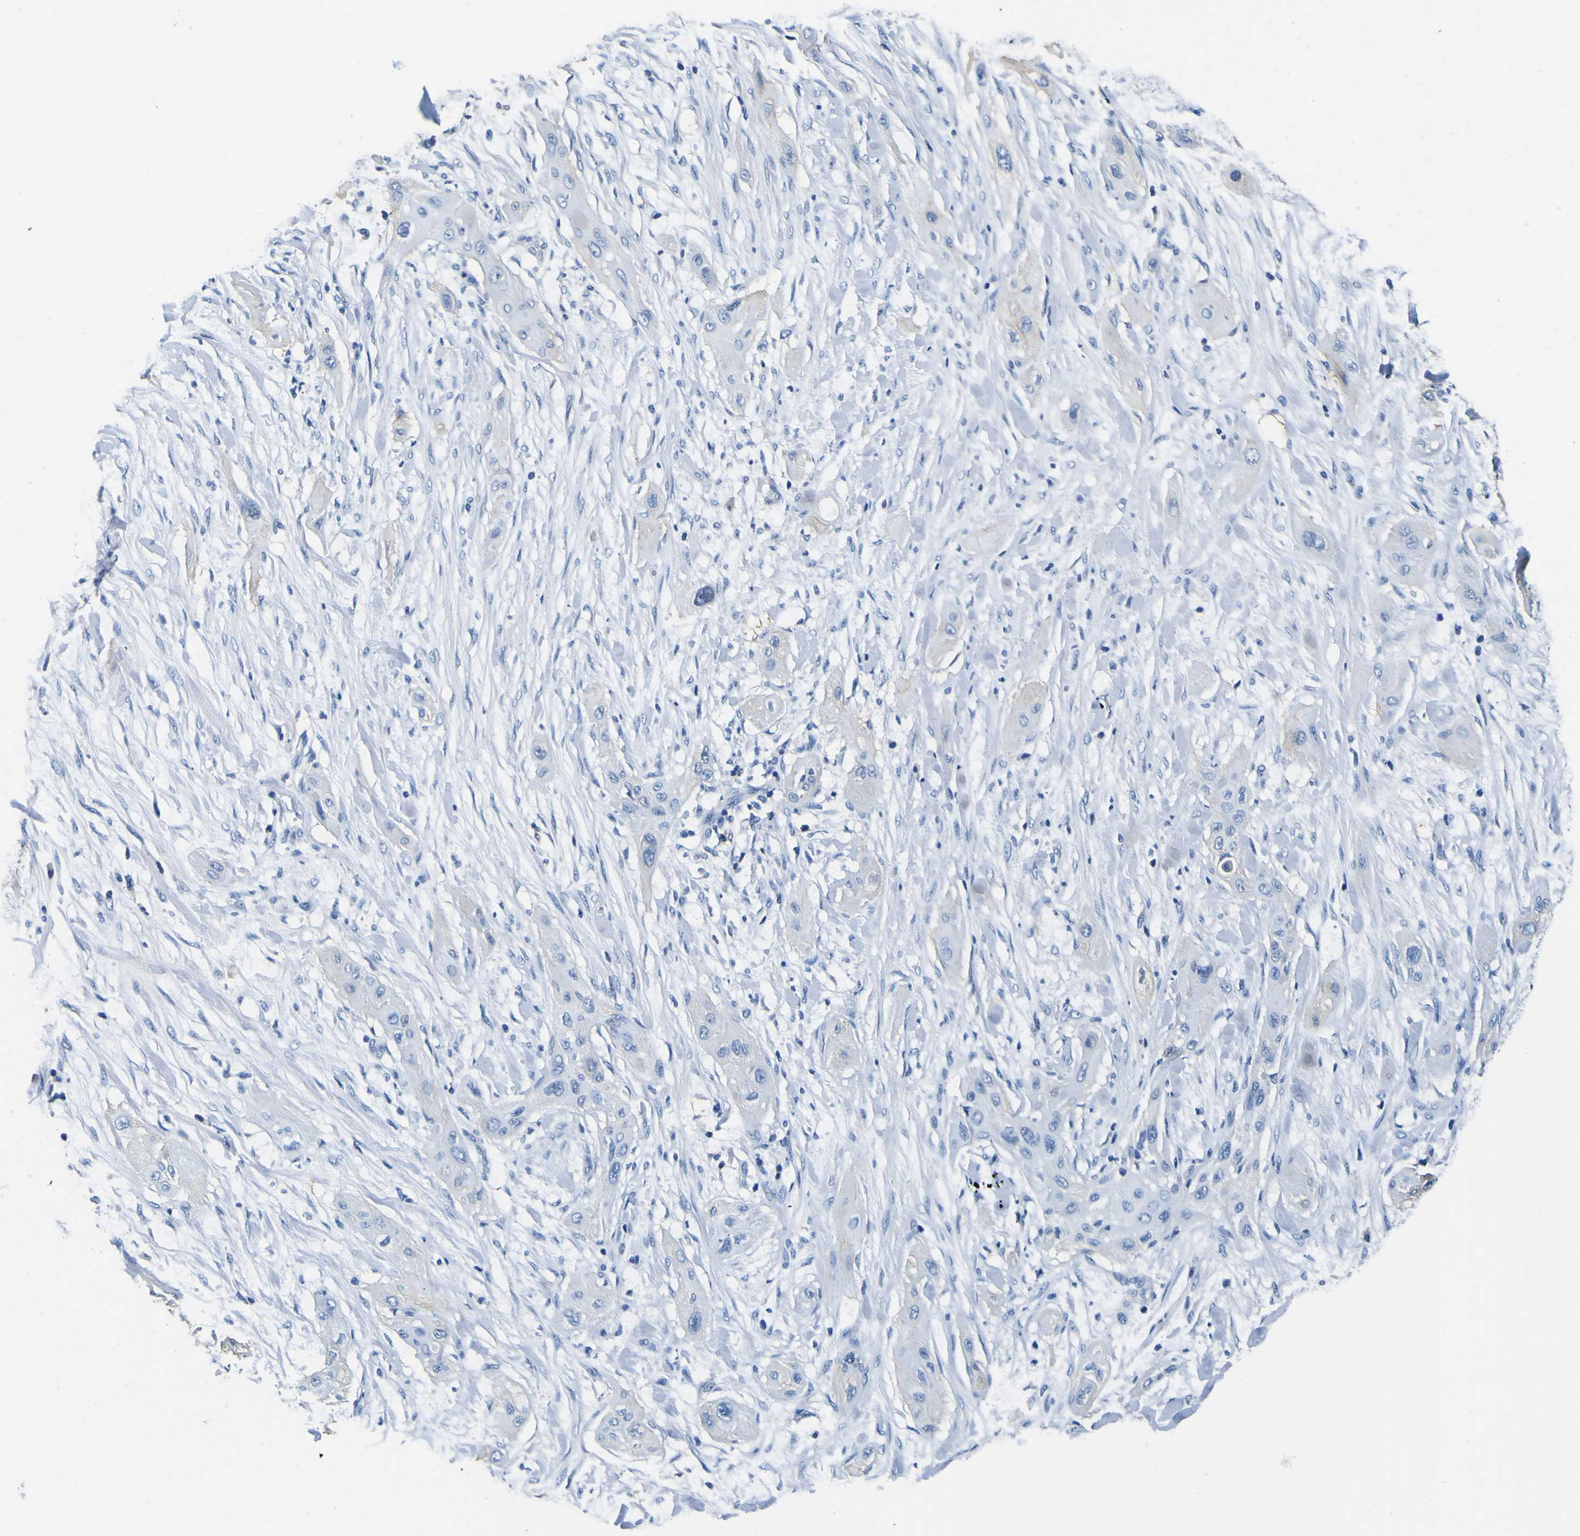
{"staining": {"intensity": "weak", "quantity": "<25%", "location": "cytoplasmic/membranous"}, "tissue": "lung cancer", "cell_type": "Tumor cells", "image_type": "cancer", "snomed": [{"axis": "morphology", "description": "Squamous cell carcinoma, NOS"}, {"axis": "topography", "description": "Lung"}], "caption": "The IHC histopathology image has no significant expression in tumor cells of lung cancer (squamous cell carcinoma) tissue. The staining was performed using DAB to visualize the protein expression in brown, while the nuclei were stained in blue with hematoxylin (Magnification: 20x).", "gene": "TUBA1B", "patient": {"sex": "female", "age": 47}}